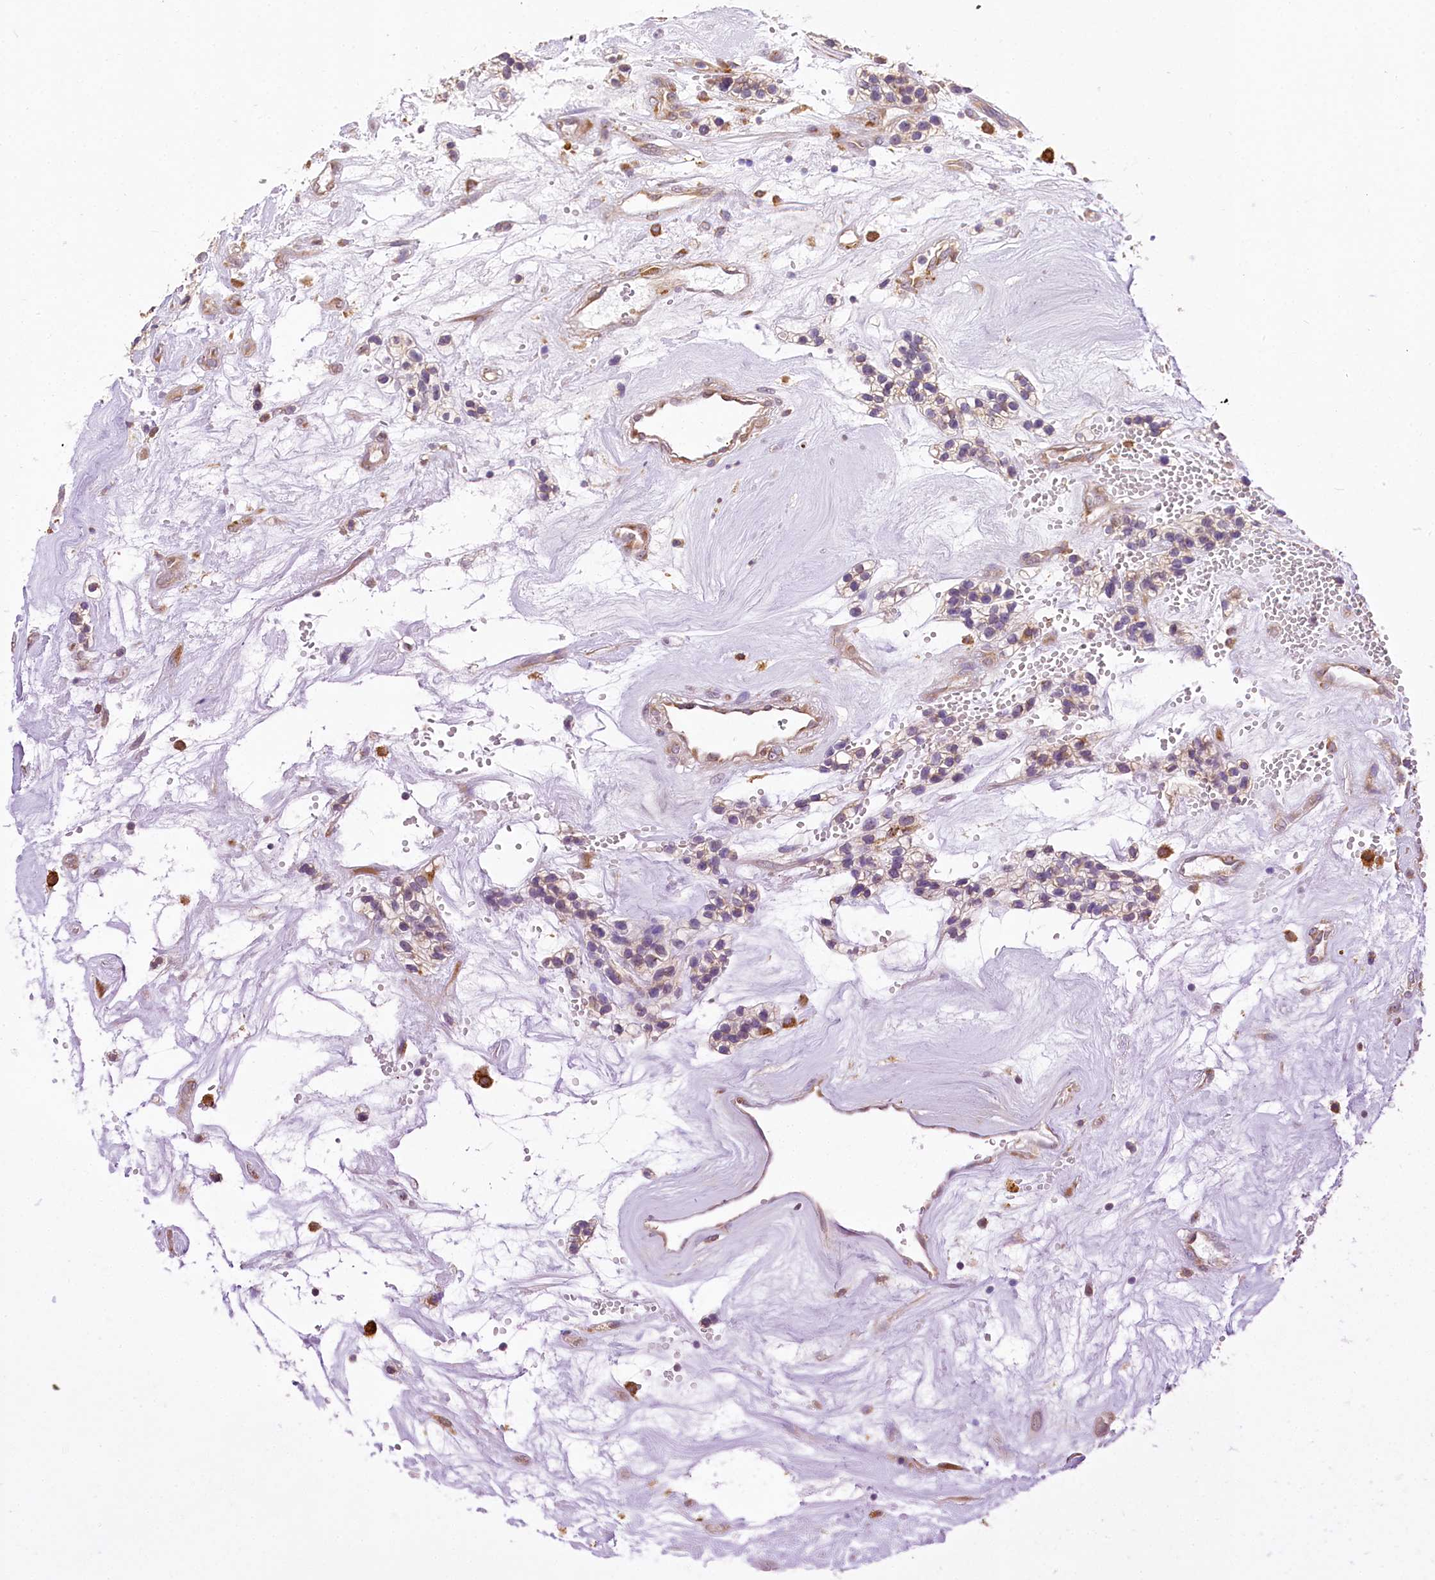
{"staining": {"intensity": "weak", "quantity": "25%-75%", "location": "cytoplasmic/membranous"}, "tissue": "renal cancer", "cell_type": "Tumor cells", "image_type": "cancer", "snomed": [{"axis": "morphology", "description": "Adenocarcinoma, NOS"}, {"axis": "topography", "description": "Kidney"}], "caption": "DAB immunohistochemical staining of renal cancer (adenocarcinoma) displays weak cytoplasmic/membranous protein expression in approximately 25%-75% of tumor cells.", "gene": "PPIP5K2", "patient": {"sex": "female", "age": 57}}